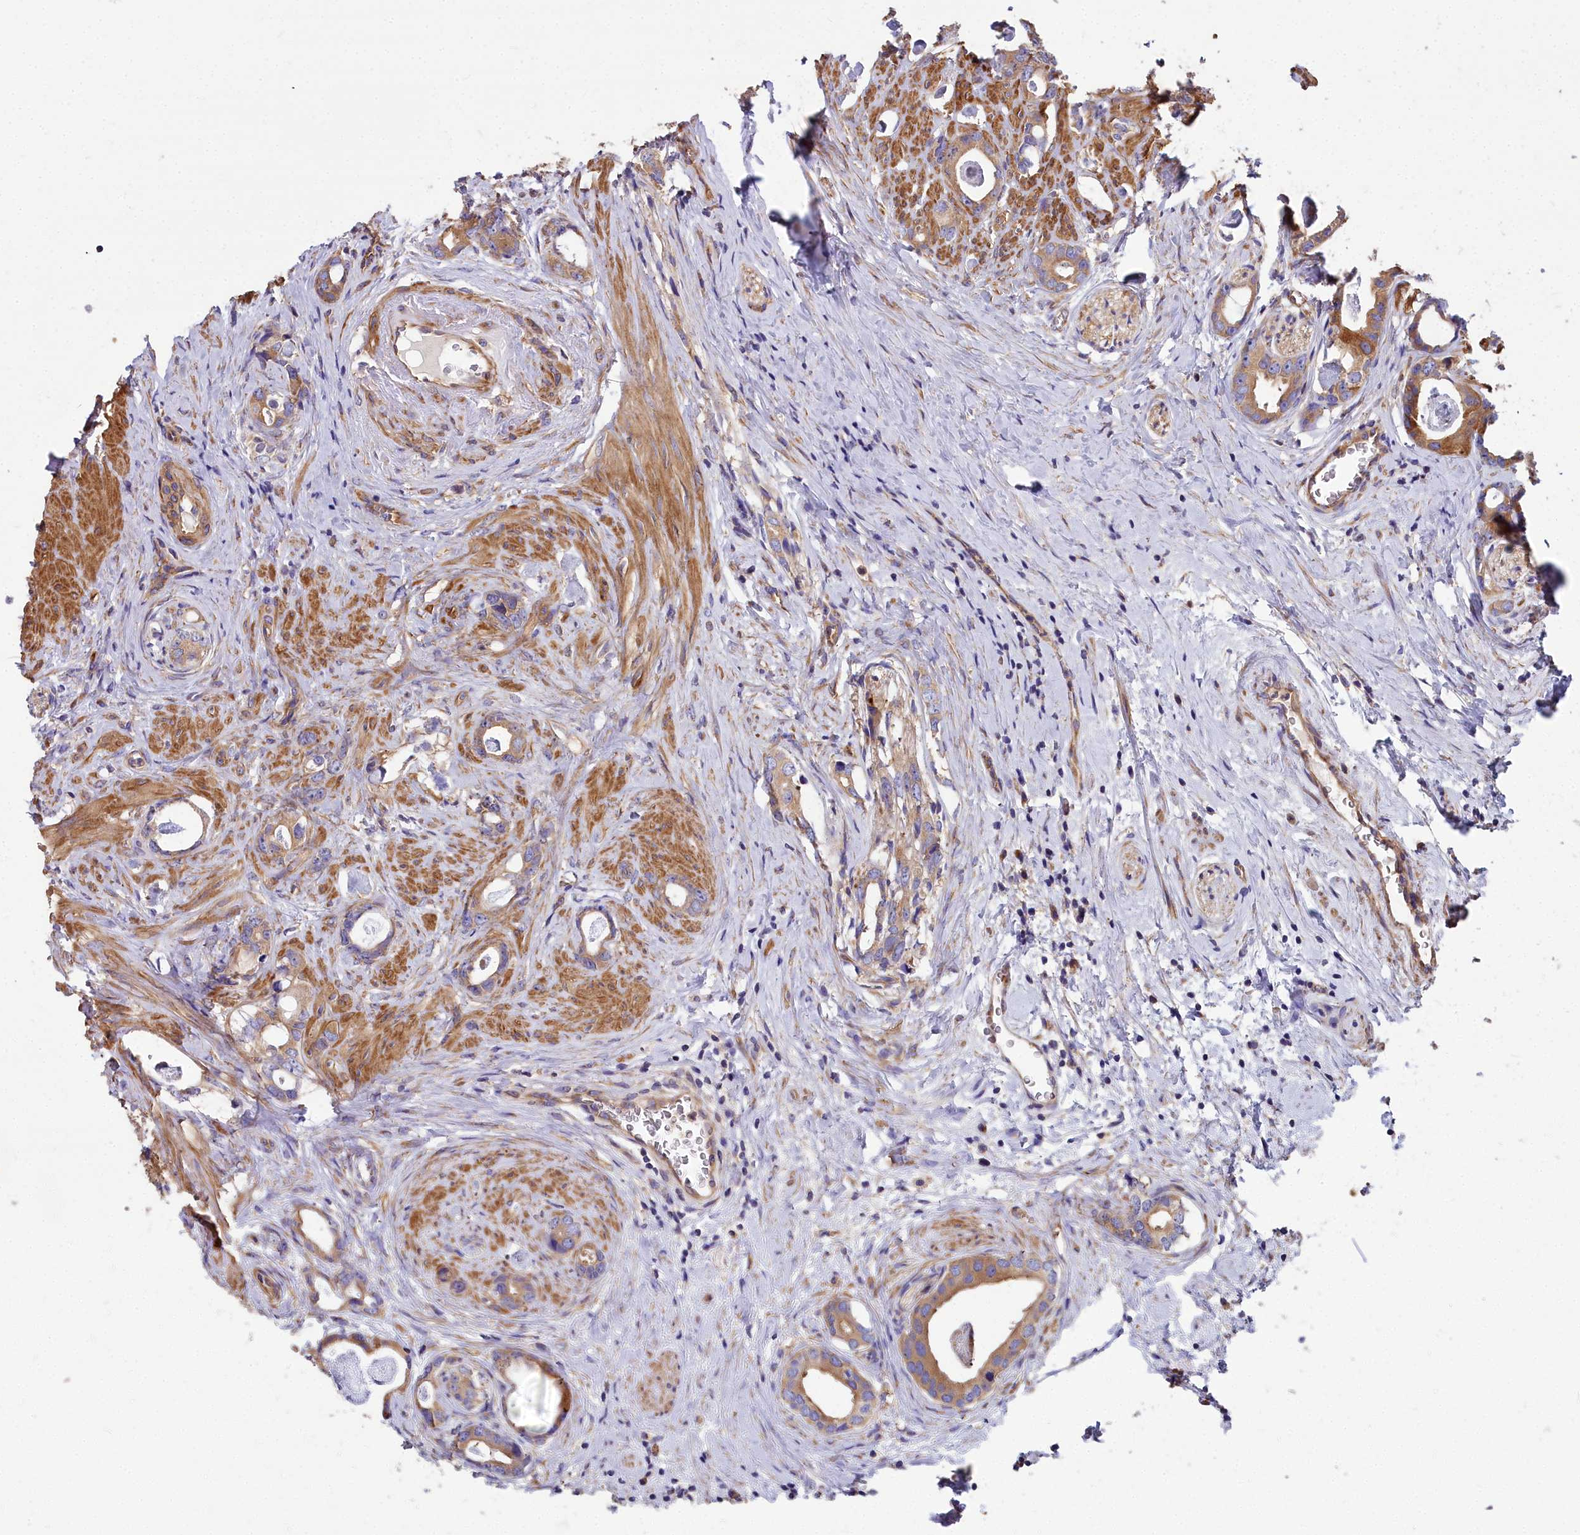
{"staining": {"intensity": "moderate", "quantity": ">75%", "location": "cytoplasmic/membranous"}, "tissue": "prostate cancer", "cell_type": "Tumor cells", "image_type": "cancer", "snomed": [{"axis": "morphology", "description": "Adenocarcinoma, Low grade"}, {"axis": "topography", "description": "Prostate"}], "caption": "IHC micrograph of neoplastic tissue: human adenocarcinoma (low-grade) (prostate) stained using IHC exhibits medium levels of moderate protein expression localized specifically in the cytoplasmic/membranous of tumor cells, appearing as a cytoplasmic/membranous brown color.", "gene": "DCTN3", "patient": {"sex": "male", "age": 63}}